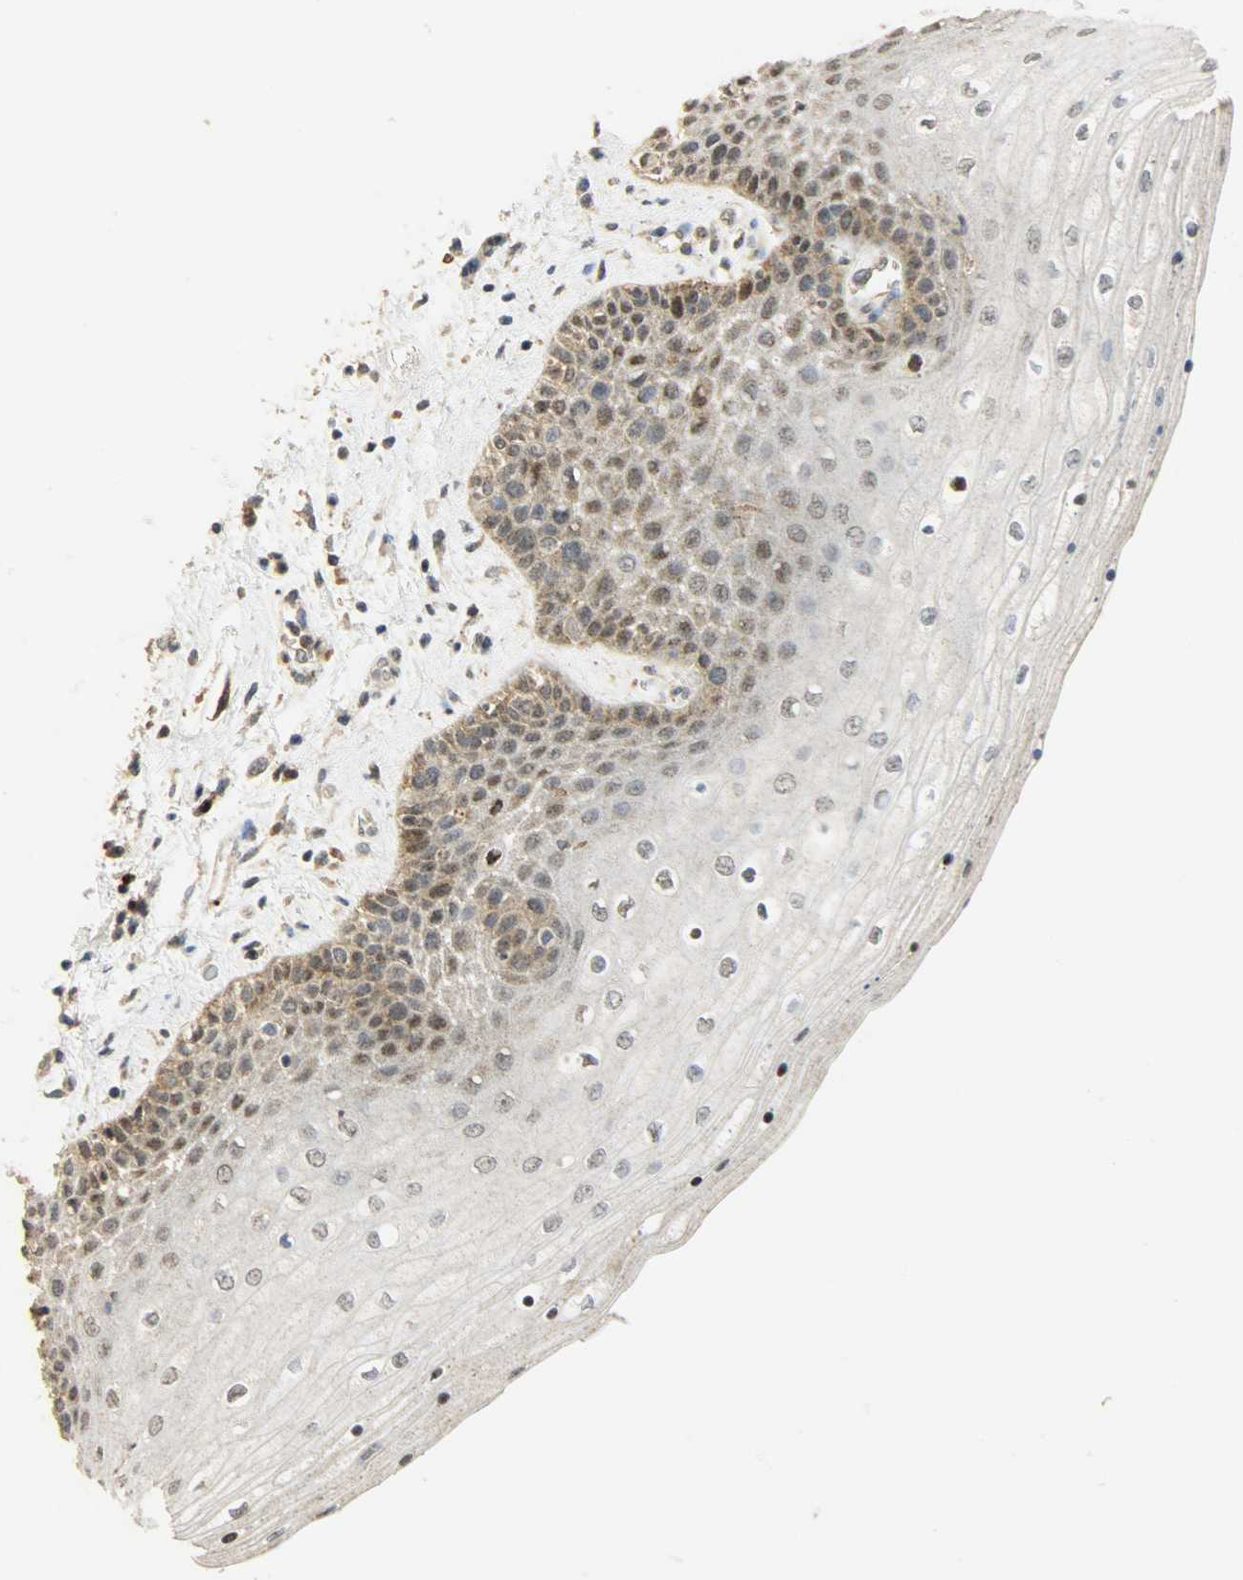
{"staining": {"intensity": "moderate", "quantity": "25%-75%", "location": "cytoplasmic/membranous,nuclear"}, "tissue": "skin", "cell_type": "Epidermal cells", "image_type": "normal", "snomed": [{"axis": "morphology", "description": "Normal tissue, NOS"}, {"axis": "topography", "description": "Anal"}], "caption": "The image shows a brown stain indicating the presence of a protein in the cytoplasmic/membranous,nuclear of epidermal cells in skin.", "gene": "GIT2", "patient": {"sex": "female", "age": 46}}